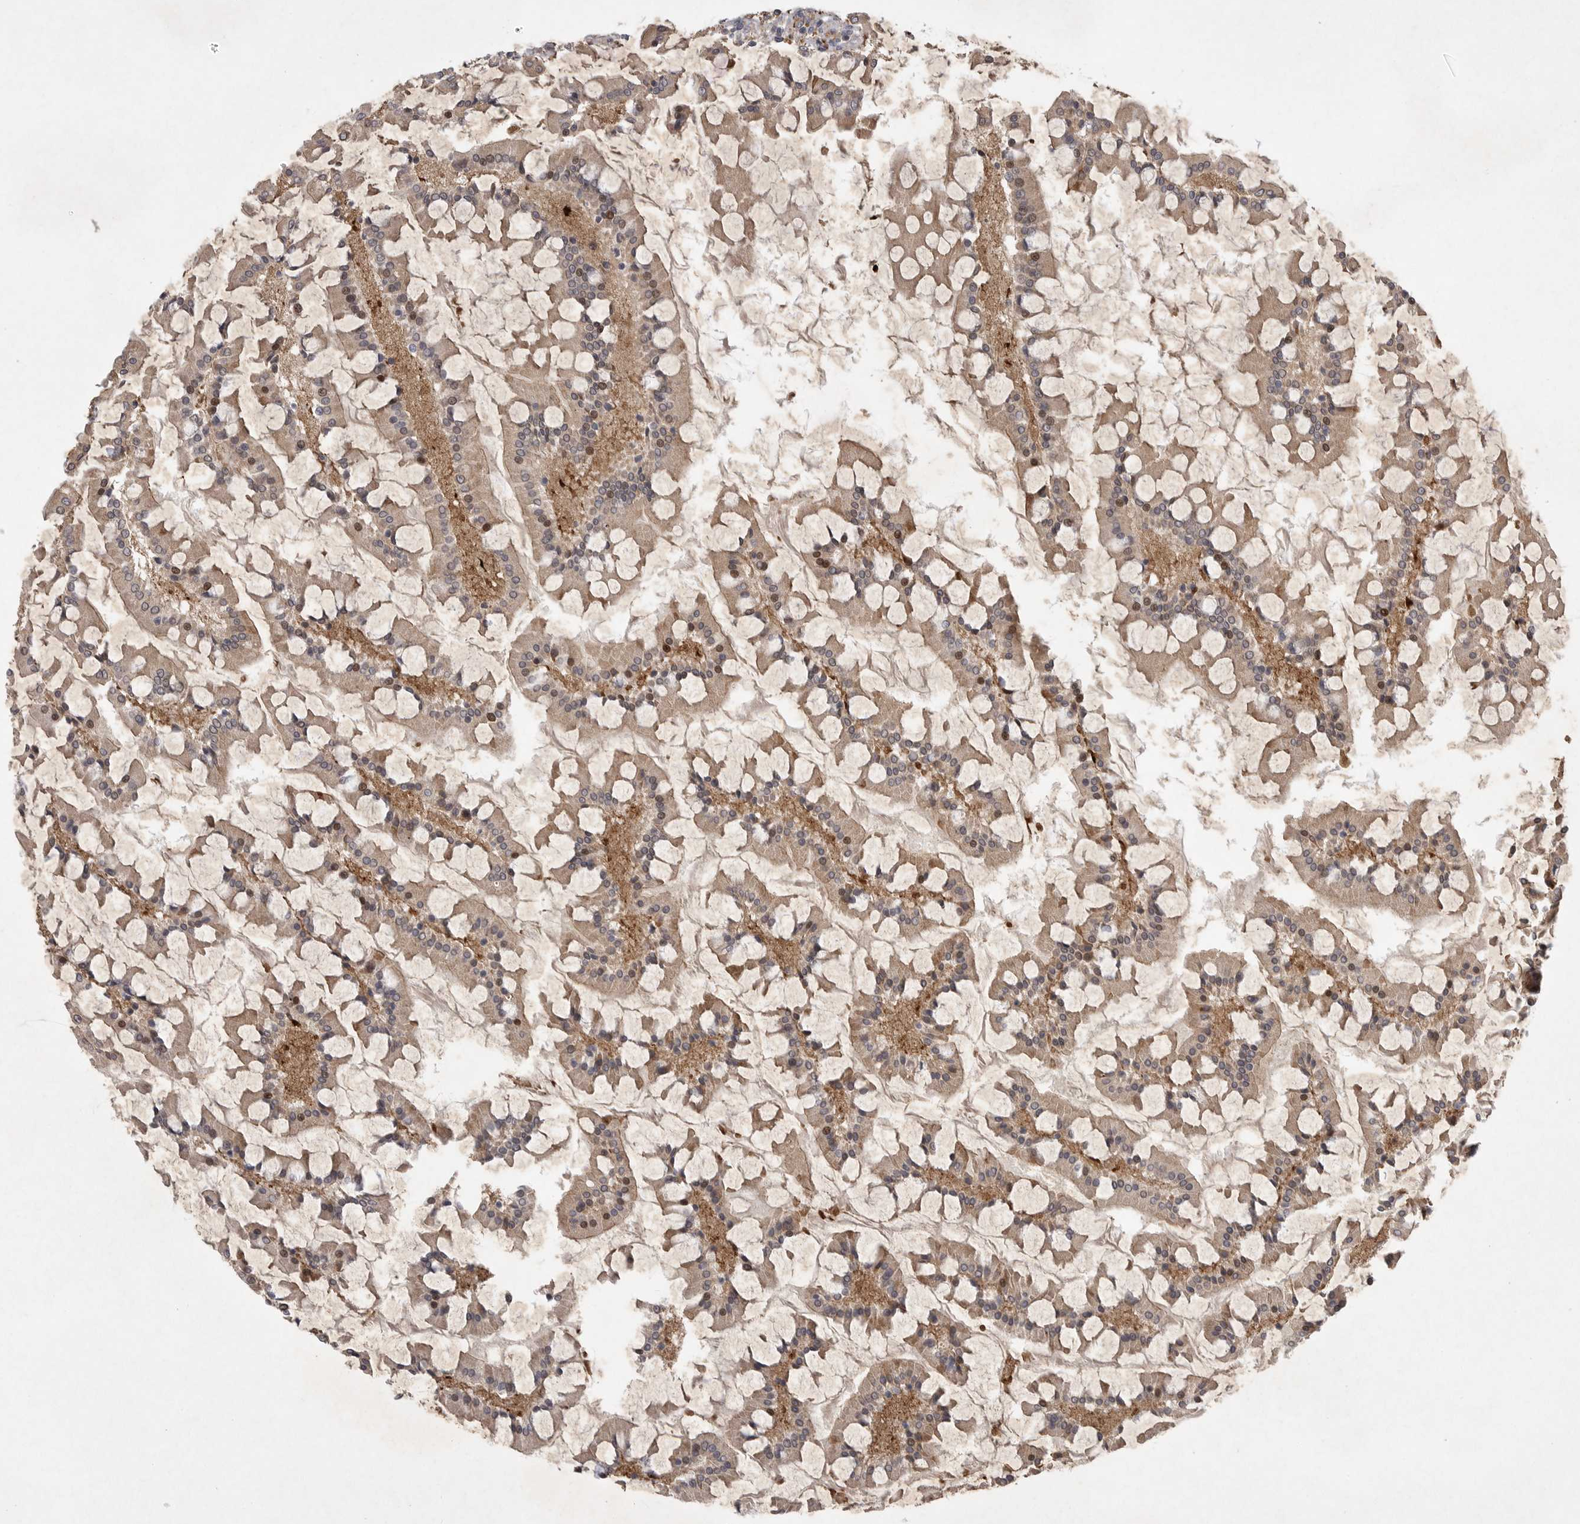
{"staining": {"intensity": "moderate", "quantity": ">75%", "location": "cytoplasmic/membranous"}, "tissue": "small intestine", "cell_type": "Glandular cells", "image_type": "normal", "snomed": [{"axis": "morphology", "description": "Normal tissue, NOS"}, {"axis": "topography", "description": "Small intestine"}], "caption": "Immunohistochemical staining of benign human small intestine exhibits >75% levels of moderate cytoplasmic/membranous protein expression in about >75% of glandular cells.", "gene": "UBE3D", "patient": {"sex": "male", "age": 41}}